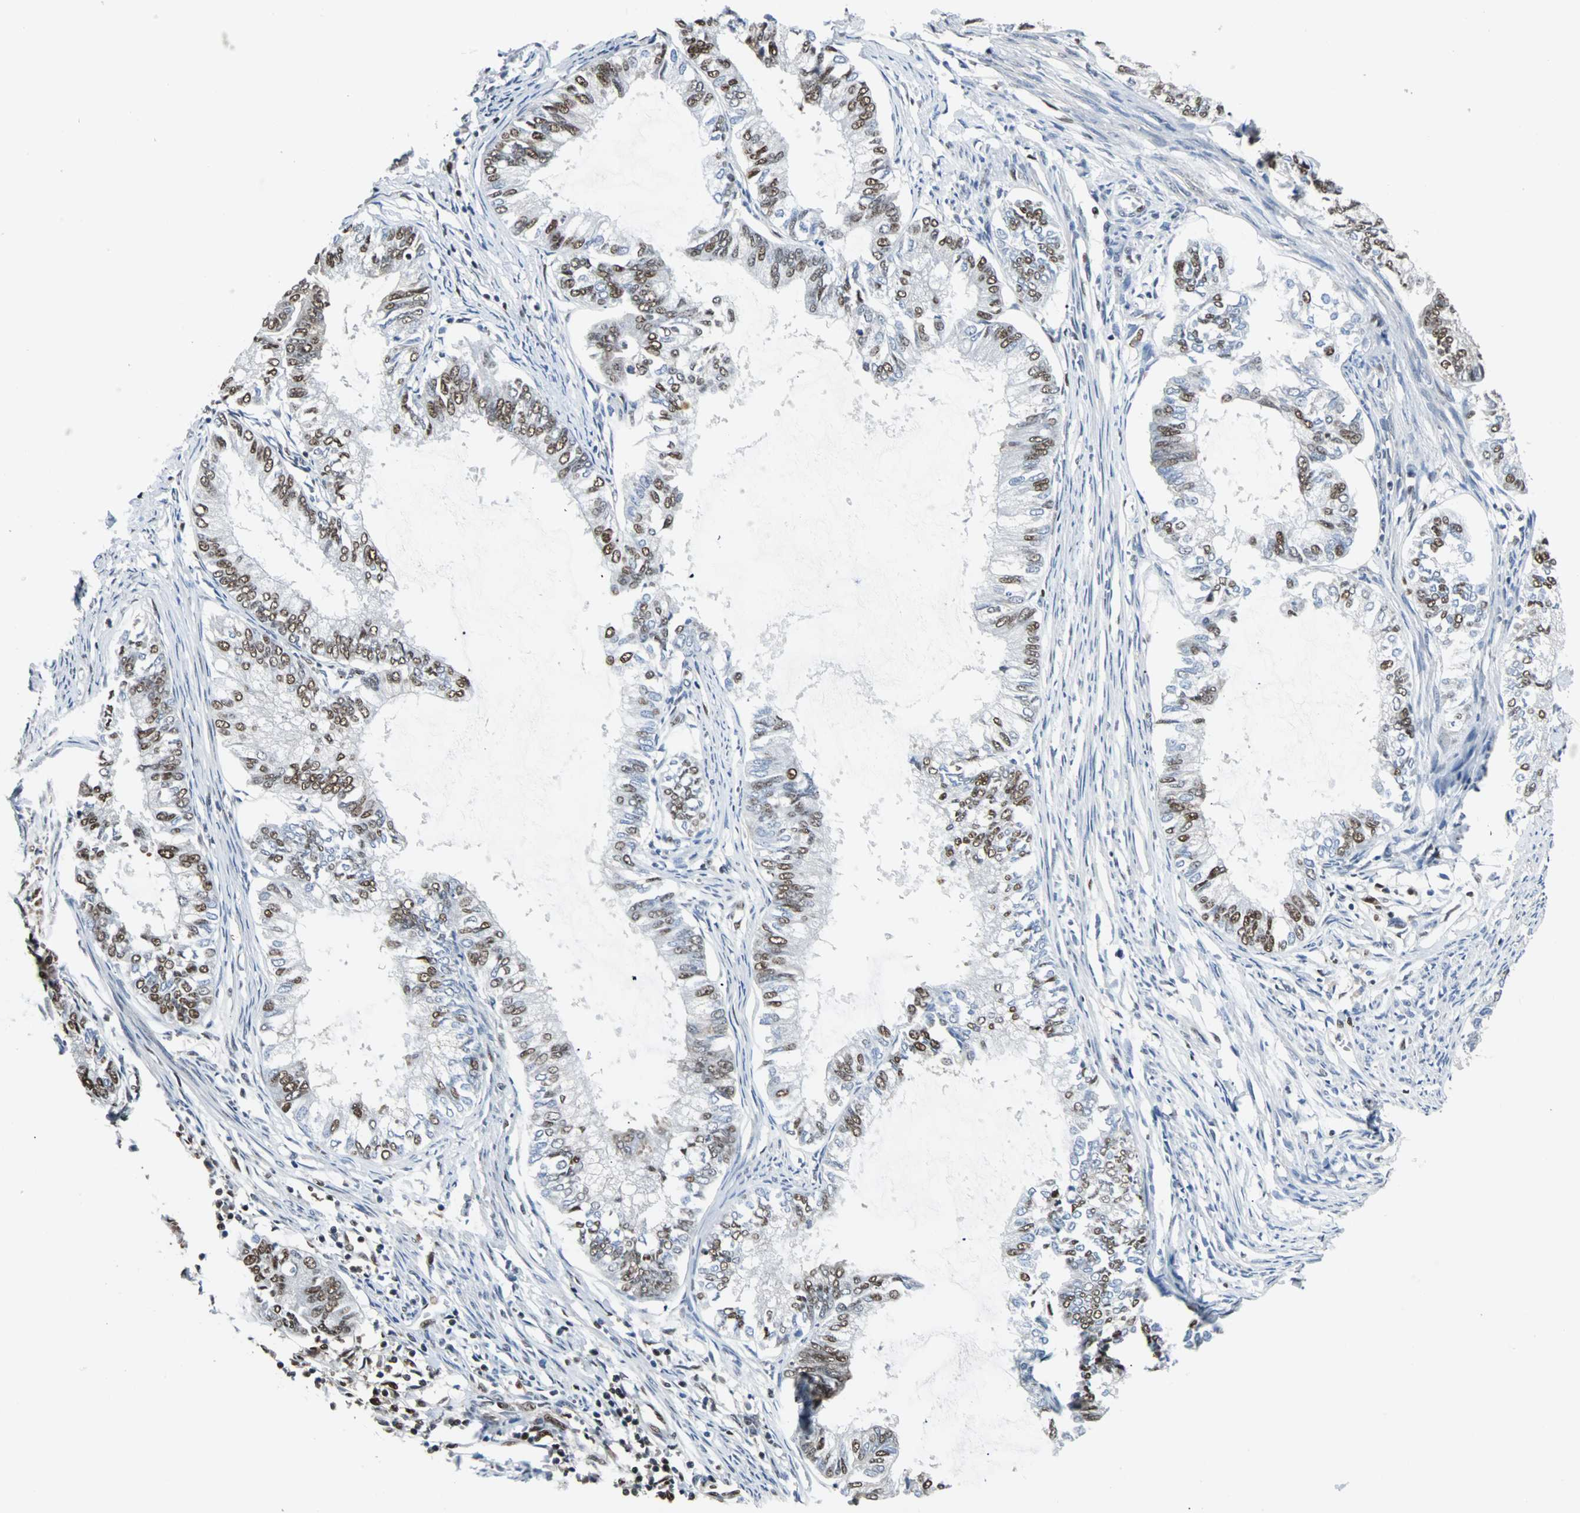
{"staining": {"intensity": "moderate", "quantity": "25%-75%", "location": "nuclear"}, "tissue": "endometrial cancer", "cell_type": "Tumor cells", "image_type": "cancer", "snomed": [{"axis": "morphology", "description": "Adenocarcinoma, NOS"}, {"axis": "topography", "description": "Endometrium"}], "caption": "The micrograph shows staining of endometrial adenocarcinoma, revealing moderate nuclear protein expression (brown color) within tumor cells.", "gene": "XRCC4", "patient": {"sex": "female", "age": 86}}